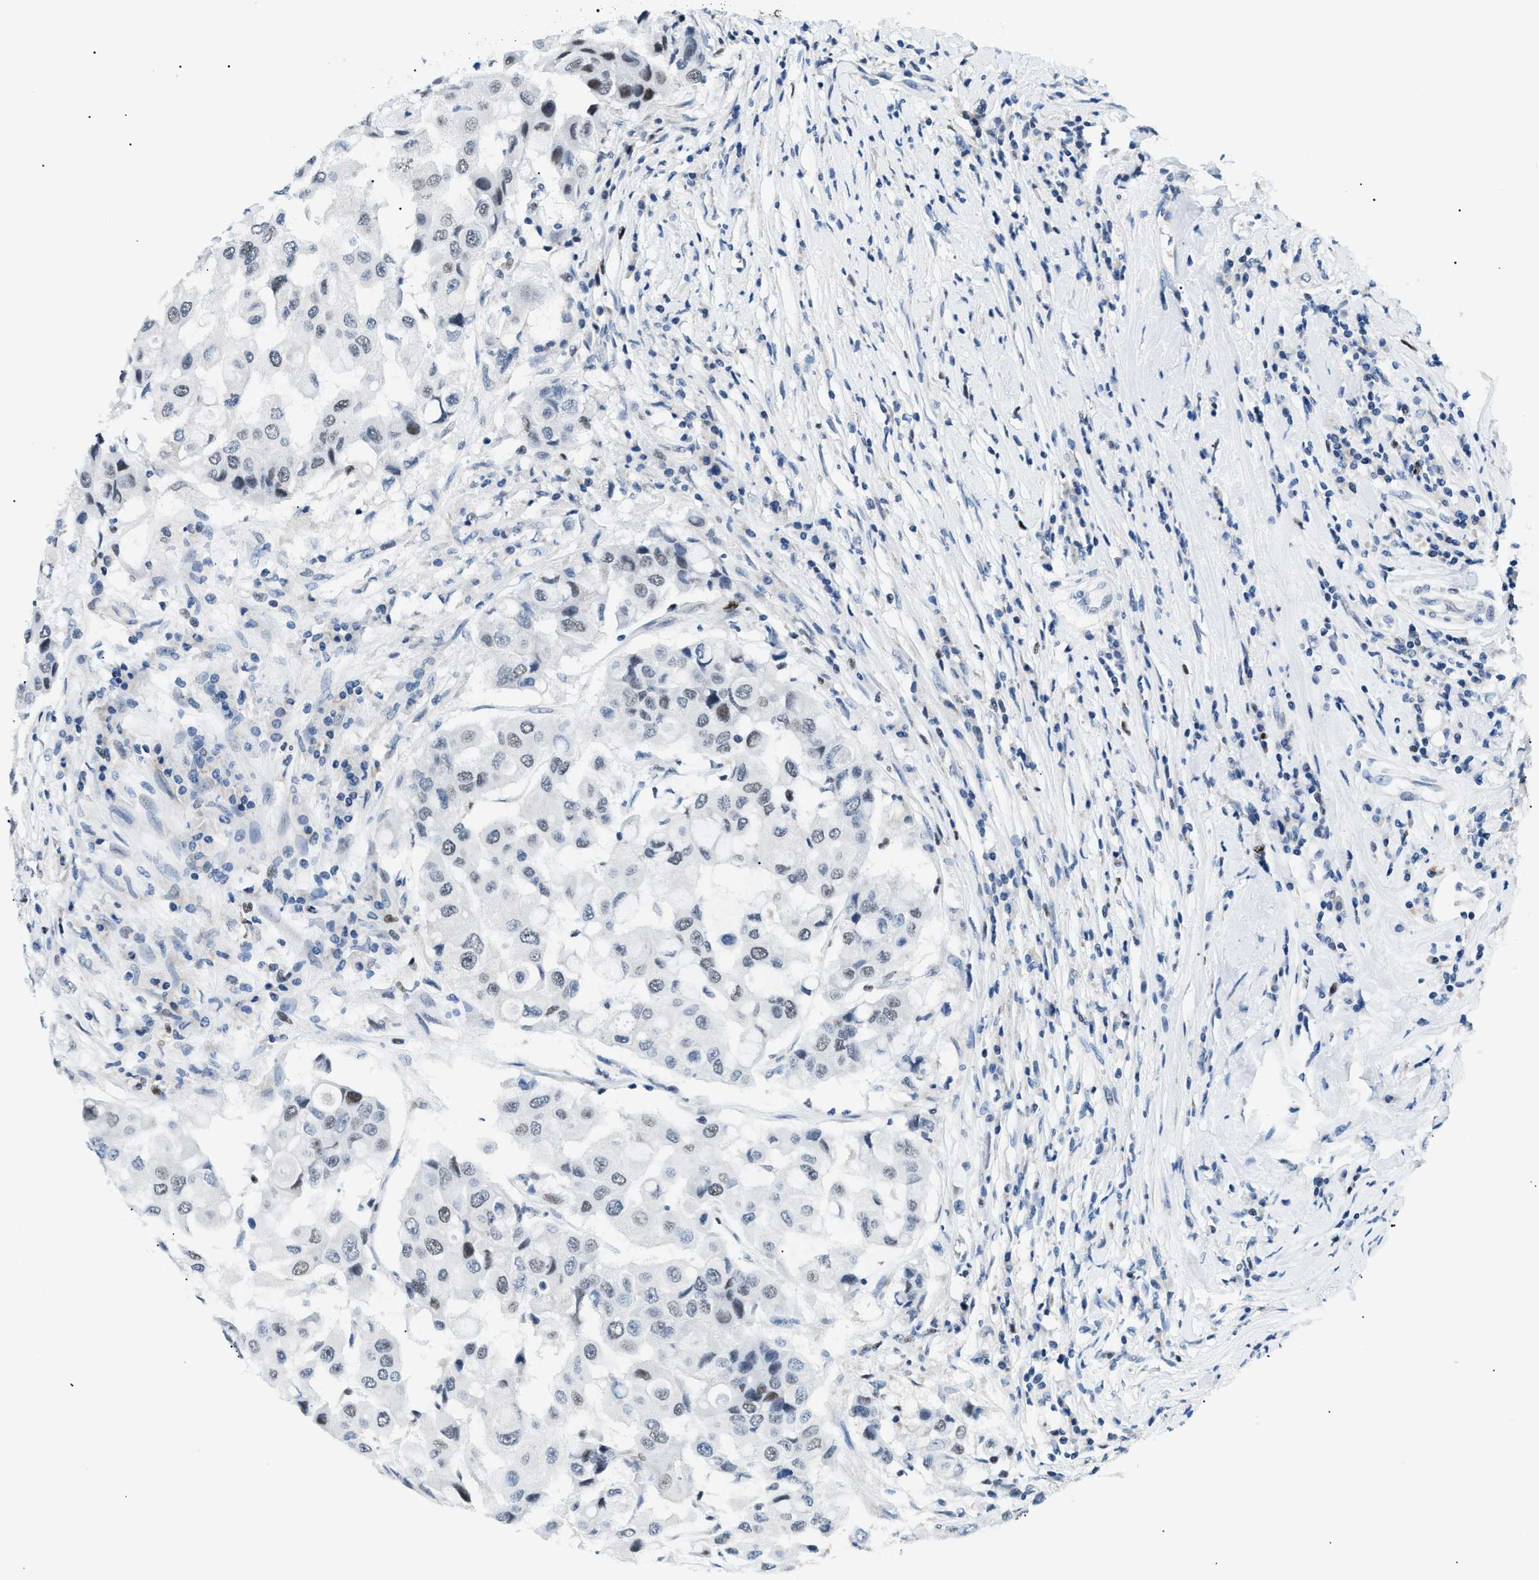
{"staining": {"intensity": "weak", "quantity": "25%-75%", "location": "nuclear"}, "tissue": "breast cancer", "cell_type": "Tumor cells", "image_type": "cancer", "snomed": [{"axis": "morphology", "description": "Duct carcinoma"}, {"axis": "topography", "description": "Breast"}], "caption": "Approximately 25%-75% of tumor cells in human intraductal carcinoma (breast) demonstrate weak nuclear protein staining as visualized by brown immunohistochemical staining.", "gene": "SMARCC1", "patient": {"sex": "female", "age": 27}}